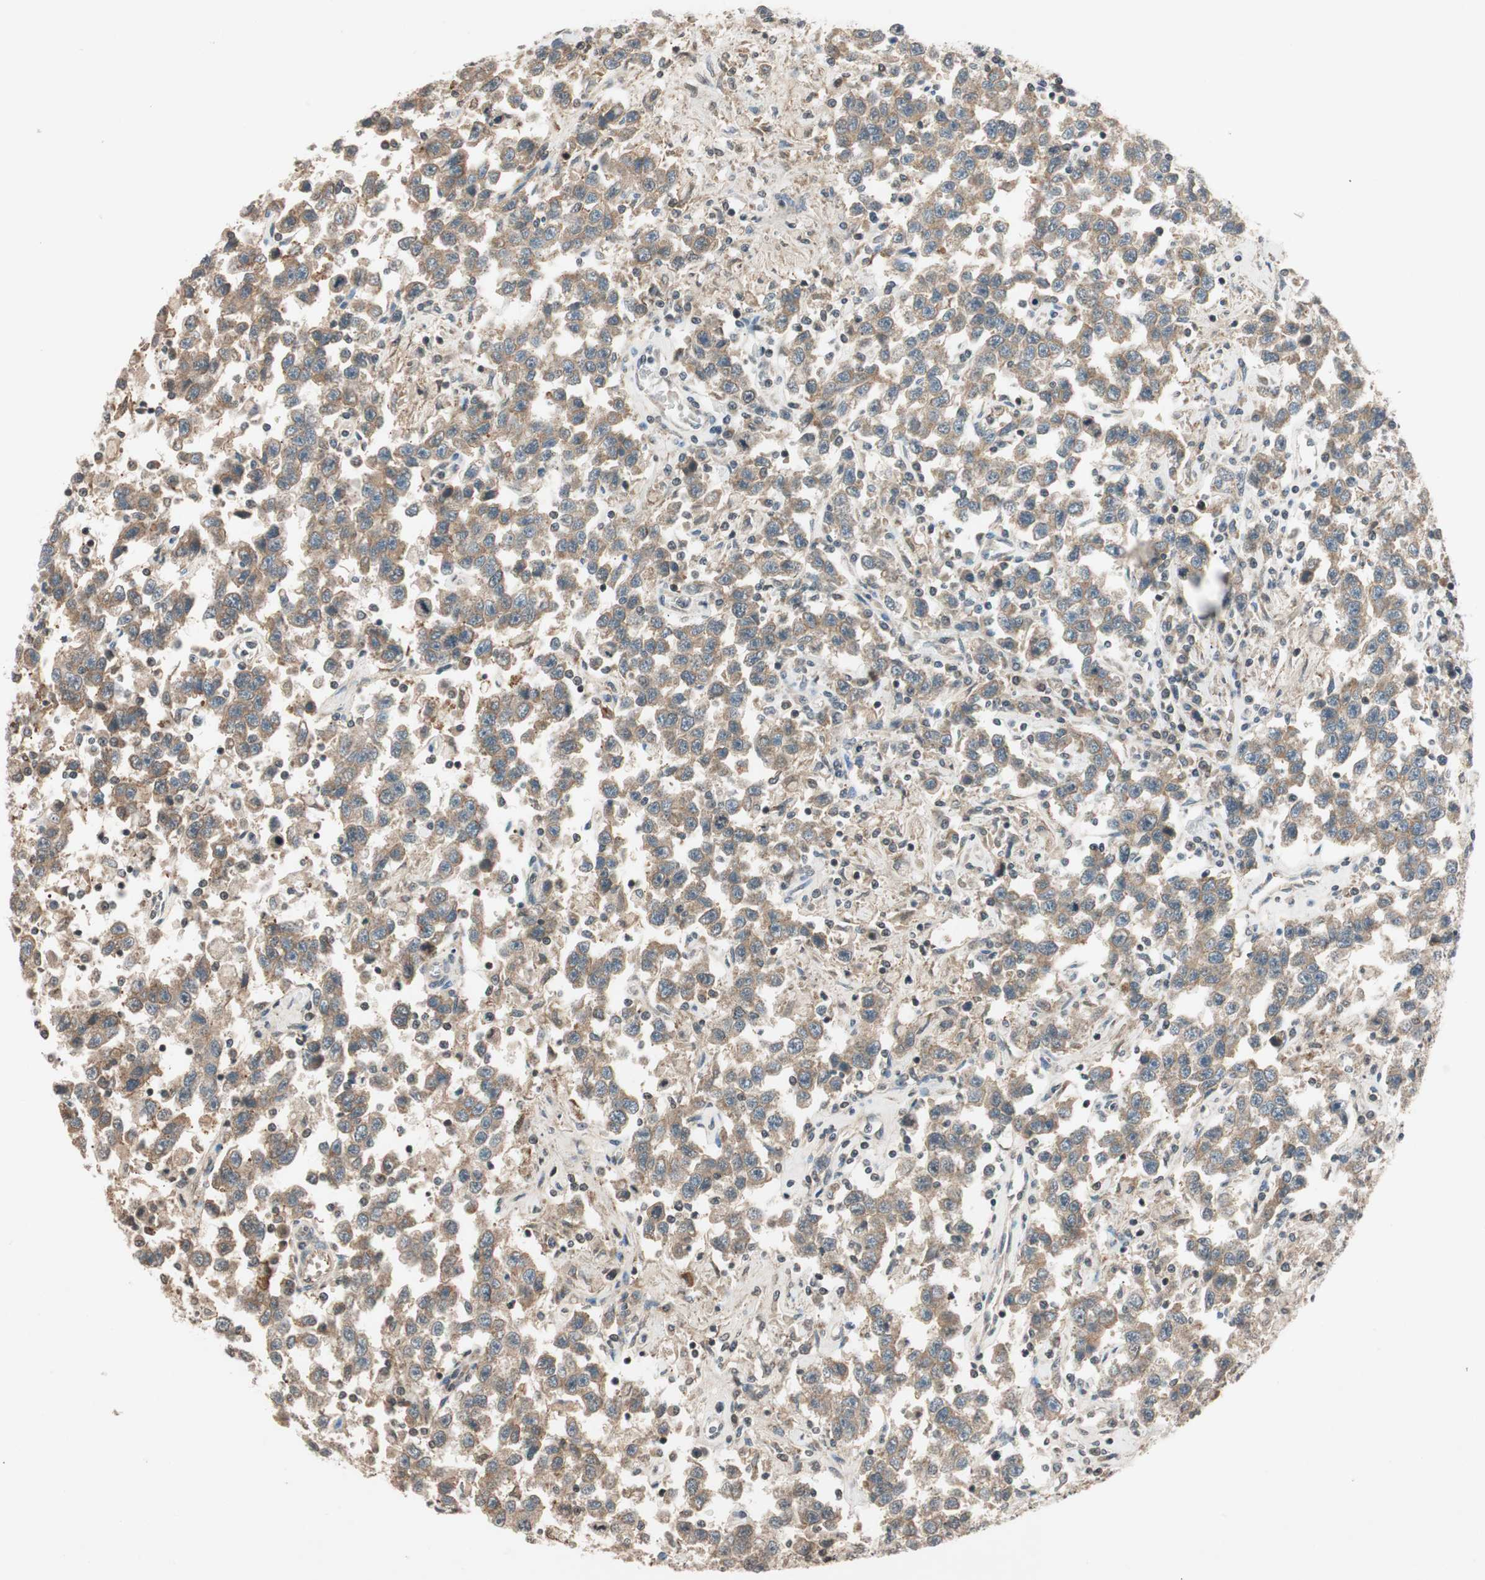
{"staining": {"intensity": "weak", "quantity": ">75%", "location": "cytoplasmic/membranous"}, "tissue": "testis cancer", "cell_type": "Tumor cells", "image_type": "cancer", "snomed": [{"axis": "morphology", "description": "Seminoma, NOS"}, {"axis": "topography", "description": "Testis"}], "caption": "Immunohistochemistry (DAB) staining of testis cancer demonstrates weak cytoplasmic/membranous protein expression in about >75% of tumor cells. (Stains: DAB in brown, nuclei in blue, Microscopy: brightfield microscopy at high magnification).", "gene": "GCLM", "patient": {"sex": "male", "age": 41}}